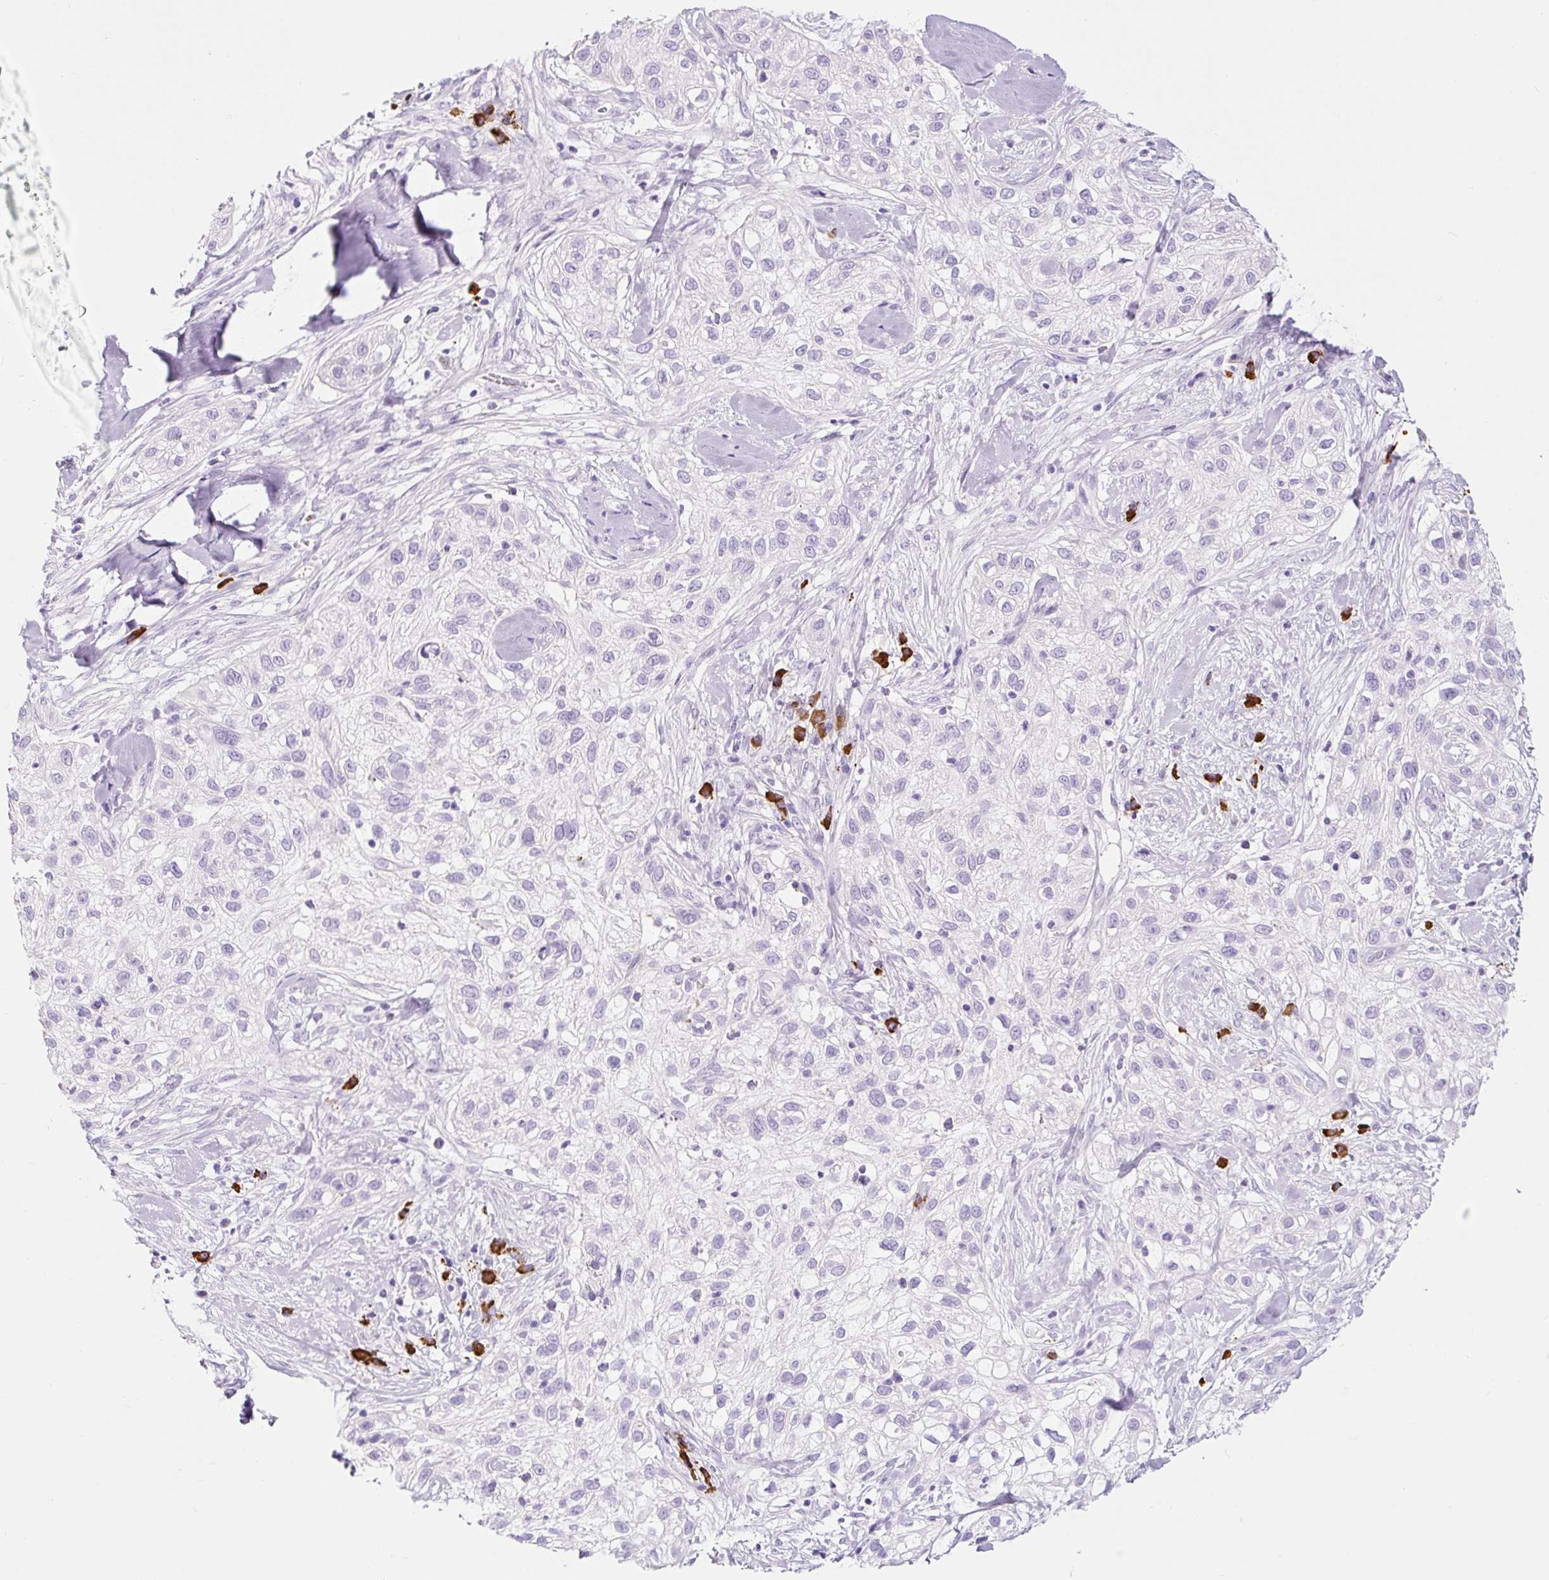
{"staining": {"intensity": "negative", "quantity": "none", "location": "none"}, "tissue": "skin cancer", "cell_type": "Tumor cells", "image_type": "cancer", "snomed": [{"axis": "morphology", "description": "Squamous cell carcinoma, NOS"}, {"axis": "topography", "description": "Skin"}], "caption": "An immunohistochemistry photomicrograph of skin cancer (squamous cell carcinoma) is shown. There is no staining in tumor cells of skin cancer (squamous cell carcinoma).", "gene": "RNF212B", "patient": {"sex": "male", "age": 82}}